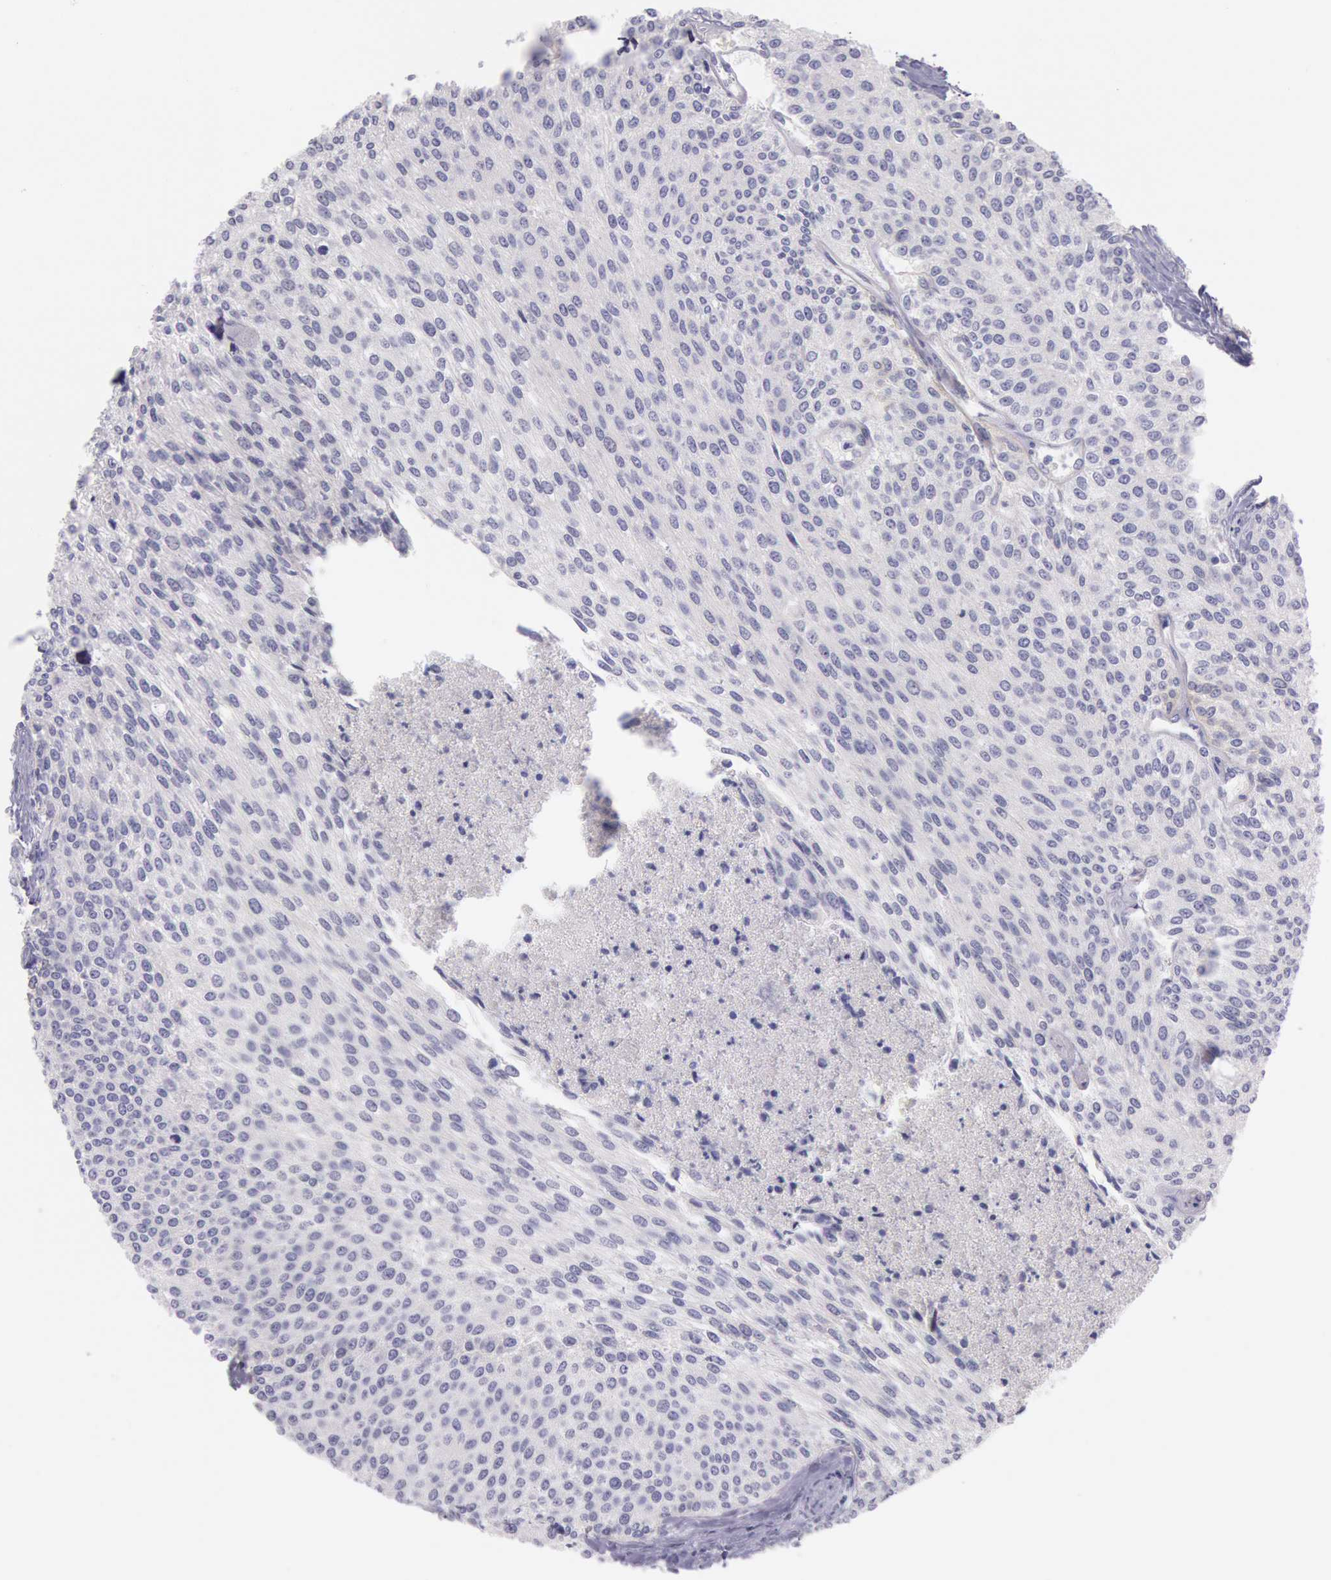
{"staining": {"intensity": "negative", "quantity": "none", "location": "none"}, "tissue": "urothelial cancer", "cell_type": "Tumor cells", "image_type": "cancer", "snomed": [{"axis": "morphology", "description": "Urothelial carcinoma, Low grade"}, {"axis": "topography", "description": "Urinary bladder"}], "caption": "Human urothelial carcinoma (low-grade) stained for a protein using immunohistochemistry (IHC) reveals no staining in tumor cells.", "gene": "EGFR", "patient": {"sex": "female", "age": 73}}